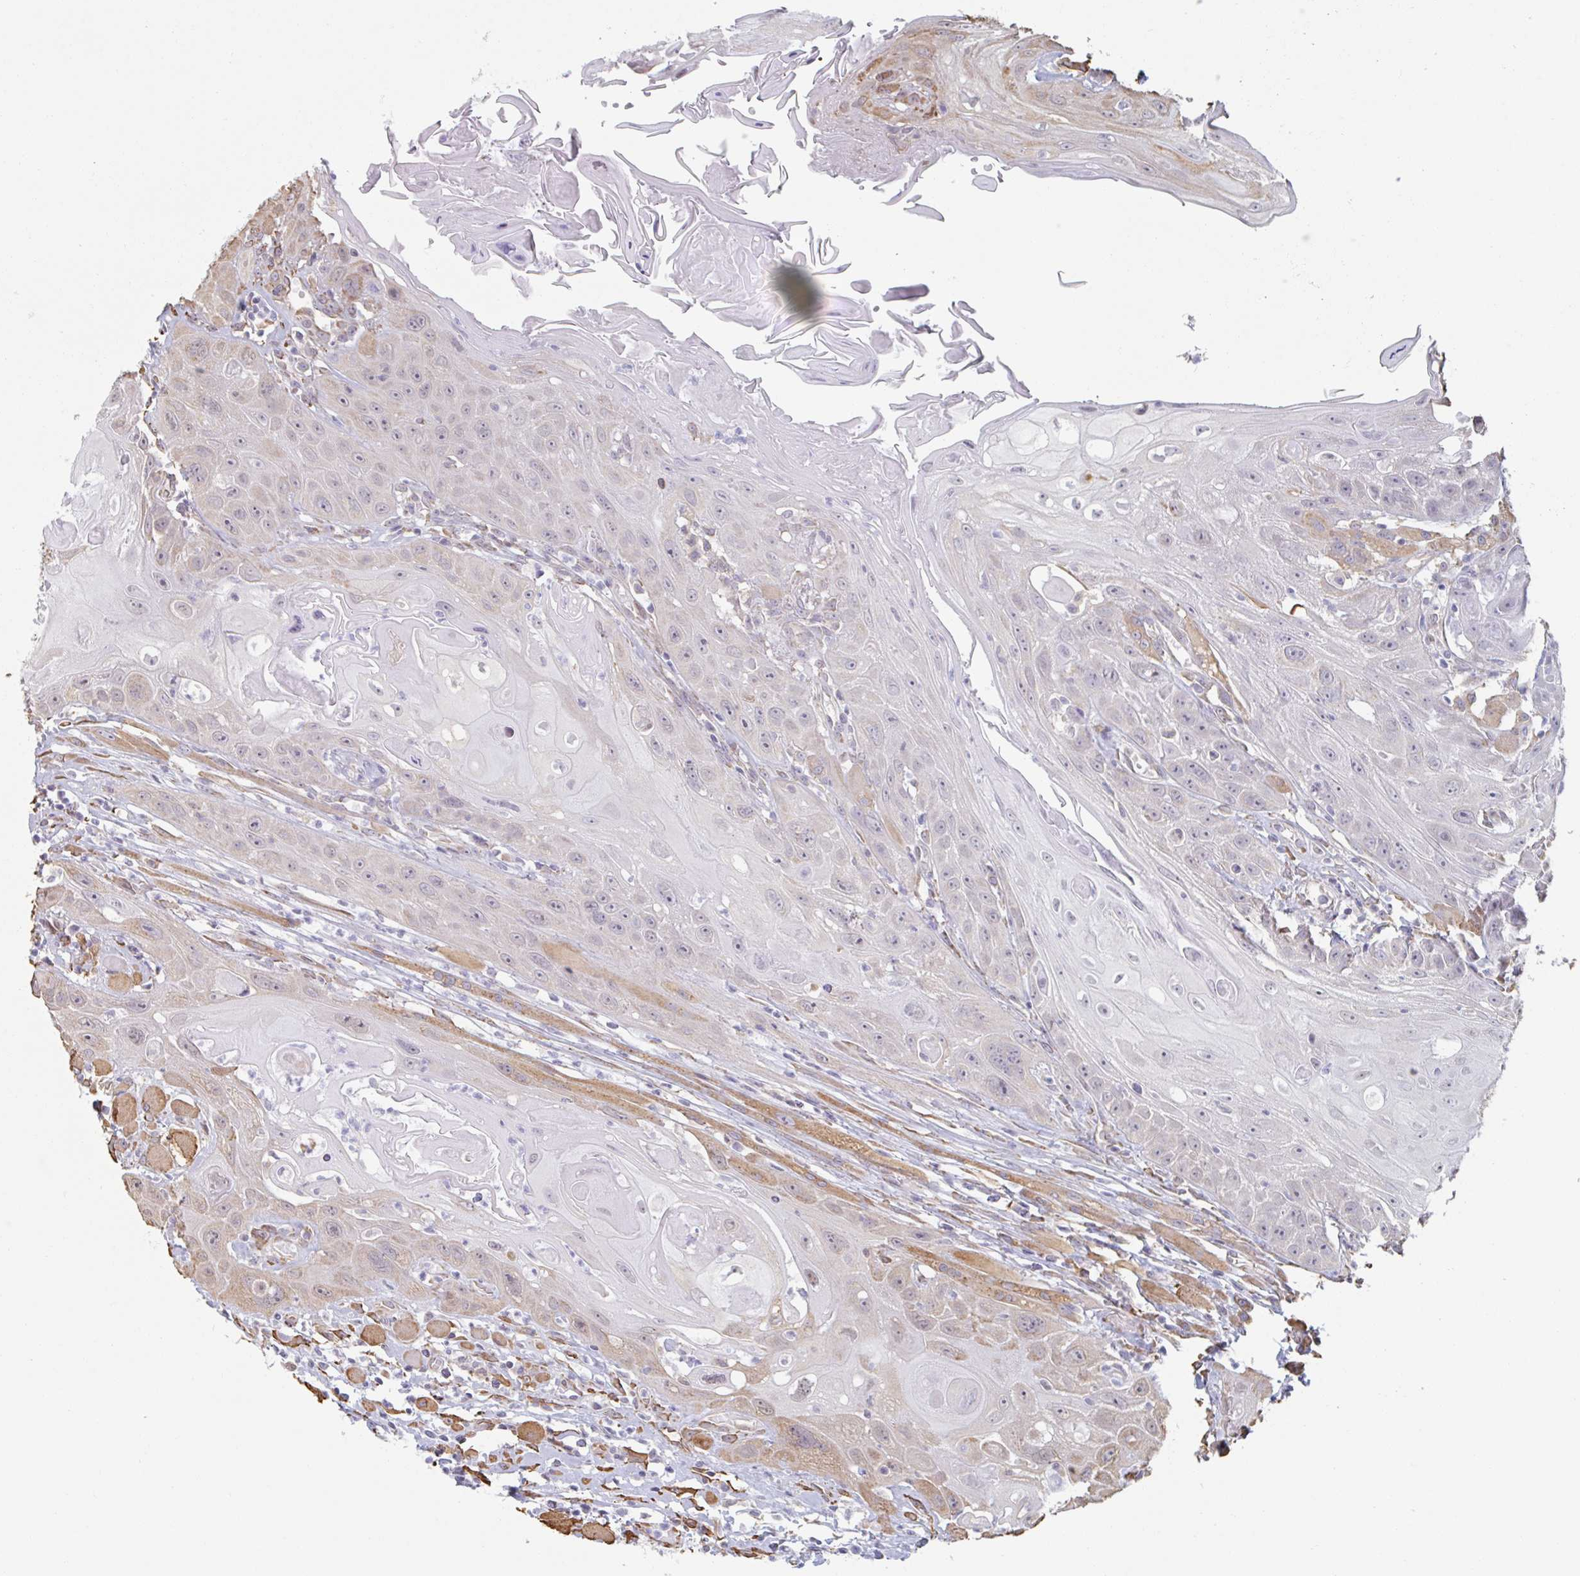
{"staining": {"intensity": "moderate", "quantity": "25%-75%", "location": "cytoplasmic/membranous"}, "tissue": "head and neck cancer", "cell_type": "Tumor cells", "image_type": "cancer", "snomed": [{"axis": "morphology", "description": "Squamous cell carcinoma, NOS"}, {"axis": "topography", "description": "Head-Neck"}], "caption": "Brown immunohistochemical staining in squamous cell carcinoma (head and neck) shows moderate cytoplasmic/membranous staining in about 25%-75% of tumor cells. The staining was performed using DAB (3,3'-diaminobenzidine), with brown indicating positive protein expression. Nuclei are stained blue with hematoxylin.", "gene": "RAB5IF", "patient": {"sex": "female", "age": 59}}